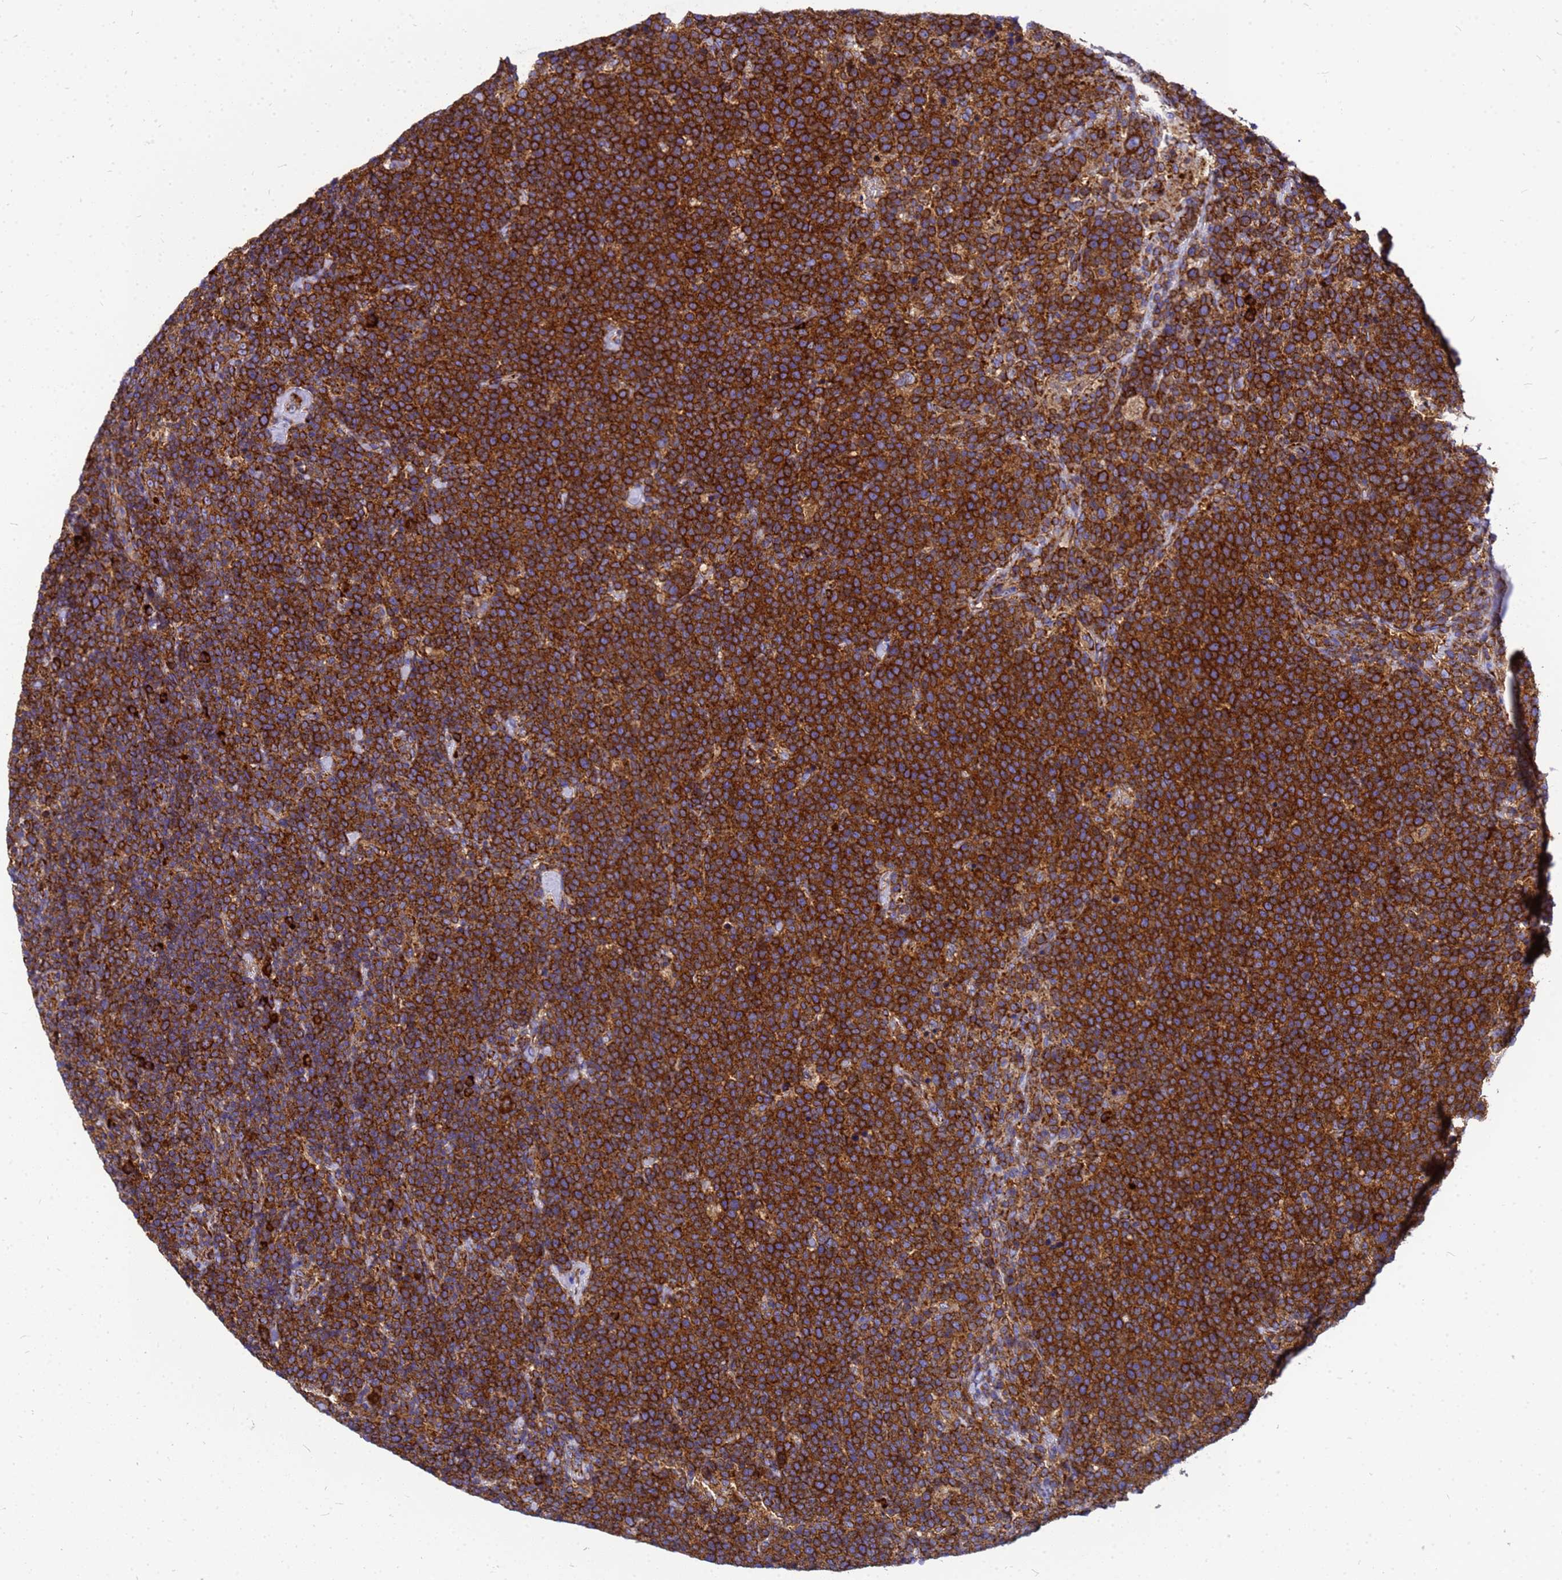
{"staining": {"intensity": "strong", "quantity": ">75%", "location": "cytoplasmic/membranous"}, "tissue": "lymphoma", "cell_type": "Tumor cells", "image_type": "cancer", "snomed": [{"axis": "morphology", "description": "Malignant lymphoma, non-Hodgkin's type, High grade"}, {"axis": "topography", "description": "Lymph node"}], "caption": "High-grade malignant lymphoma, non-Hodgkin's type stained with a brown dye demonstrates strong cytoplasmic/membranous positive positivity in about >75% of tumor cells.", "gene": "EEF1D", "patient": {"sex": "male", "age": 61}}